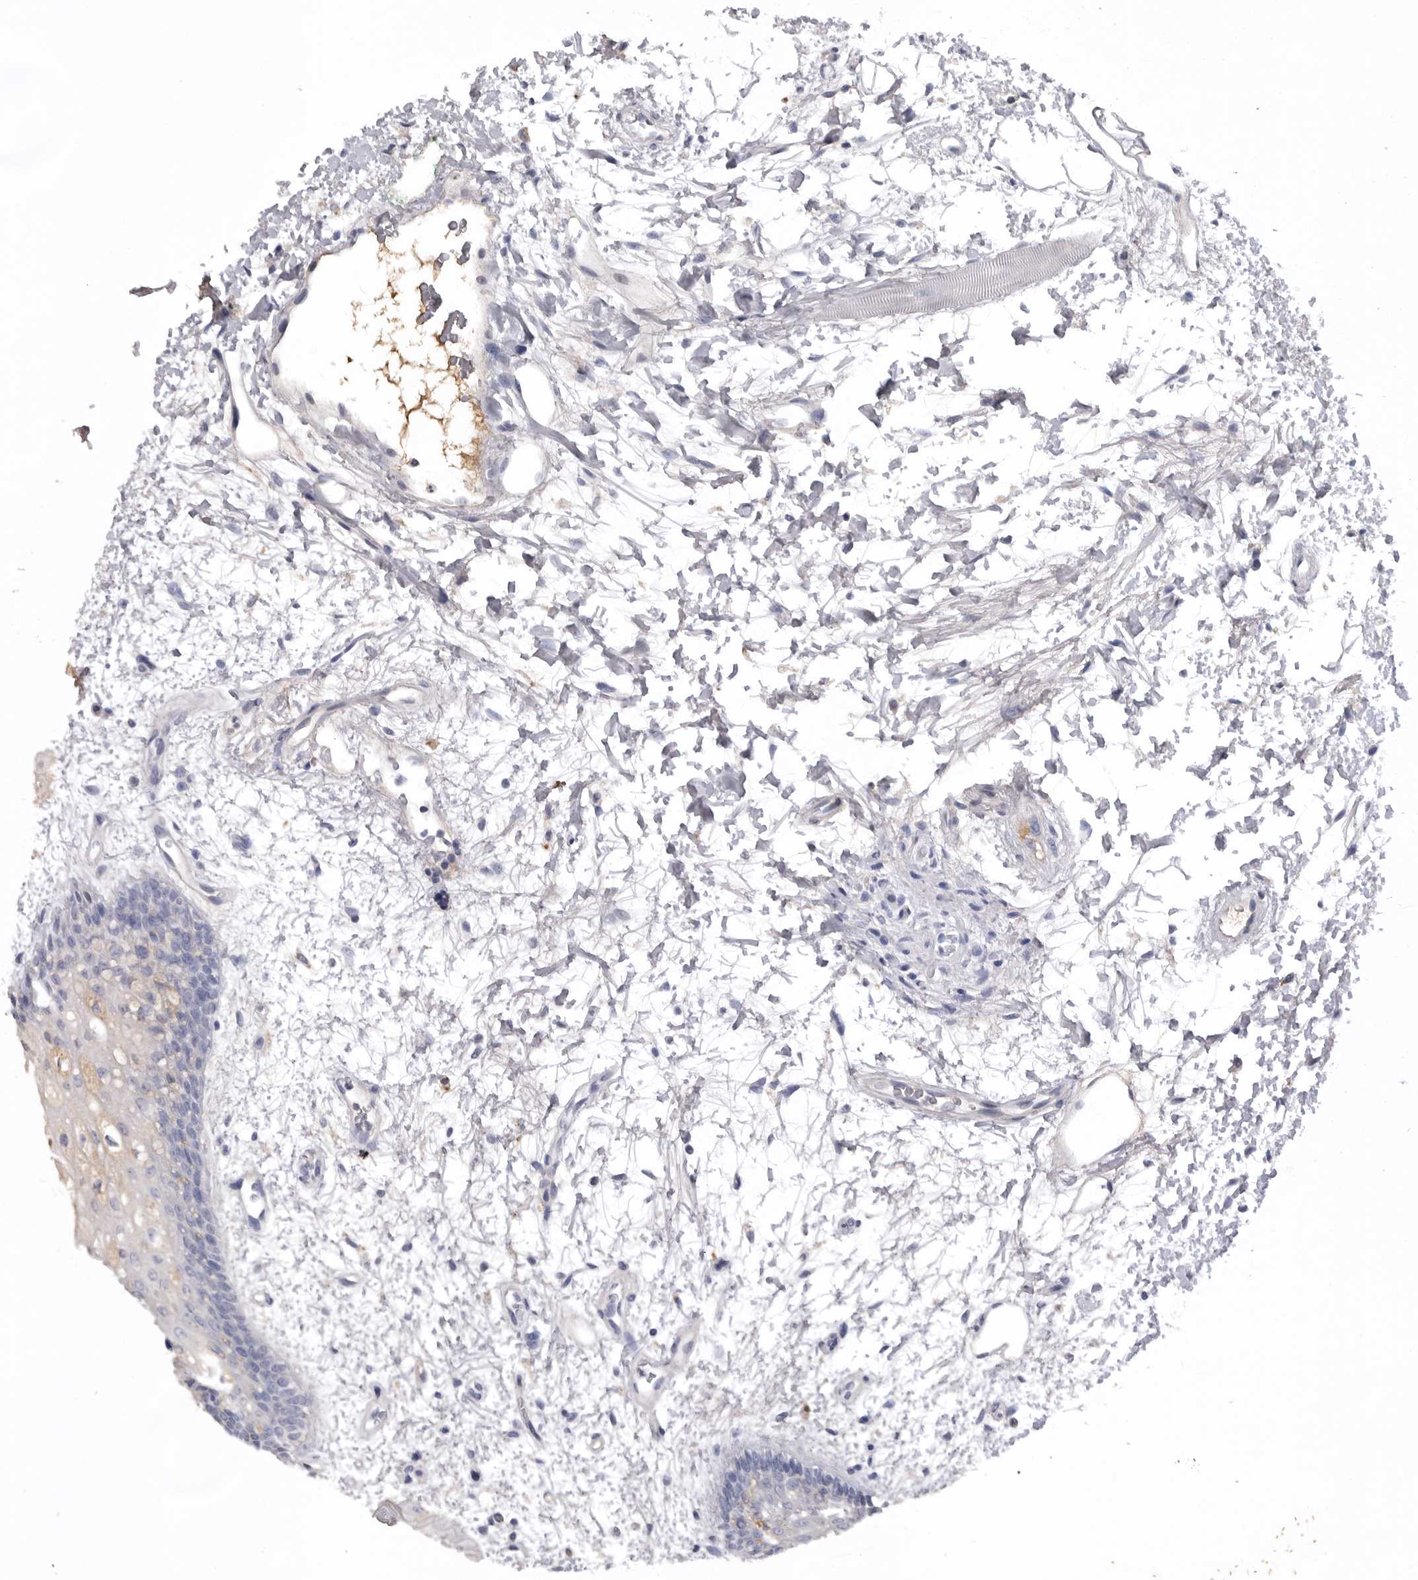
{"staining": {"intensity": "negative", "quantity": "none", "location": "none"}, "tissue": "oral mucosa", "cell_type": "Squamous epithelial cells", "image_type": "normal", "snomed": [{"axis": "morphology", "description": "Normal tissue, NOS"}, {"axis": "topography", "description": "Skeletal muscle"}, {"axis": "topography", "description": "Oral tissue"}, {"axis": "topography", "description": "Peripheral nerve tissue"}], "caption": "Immunohistochemistry histopathology image of normal oral mucosa stained for a protein (brown), which exhibits no expression in squamous epithelial cells. (IHC, brightfield microscopy, high magnification).", "gene": "AHSG", "patient": {"sex": "female", "age": 84}}